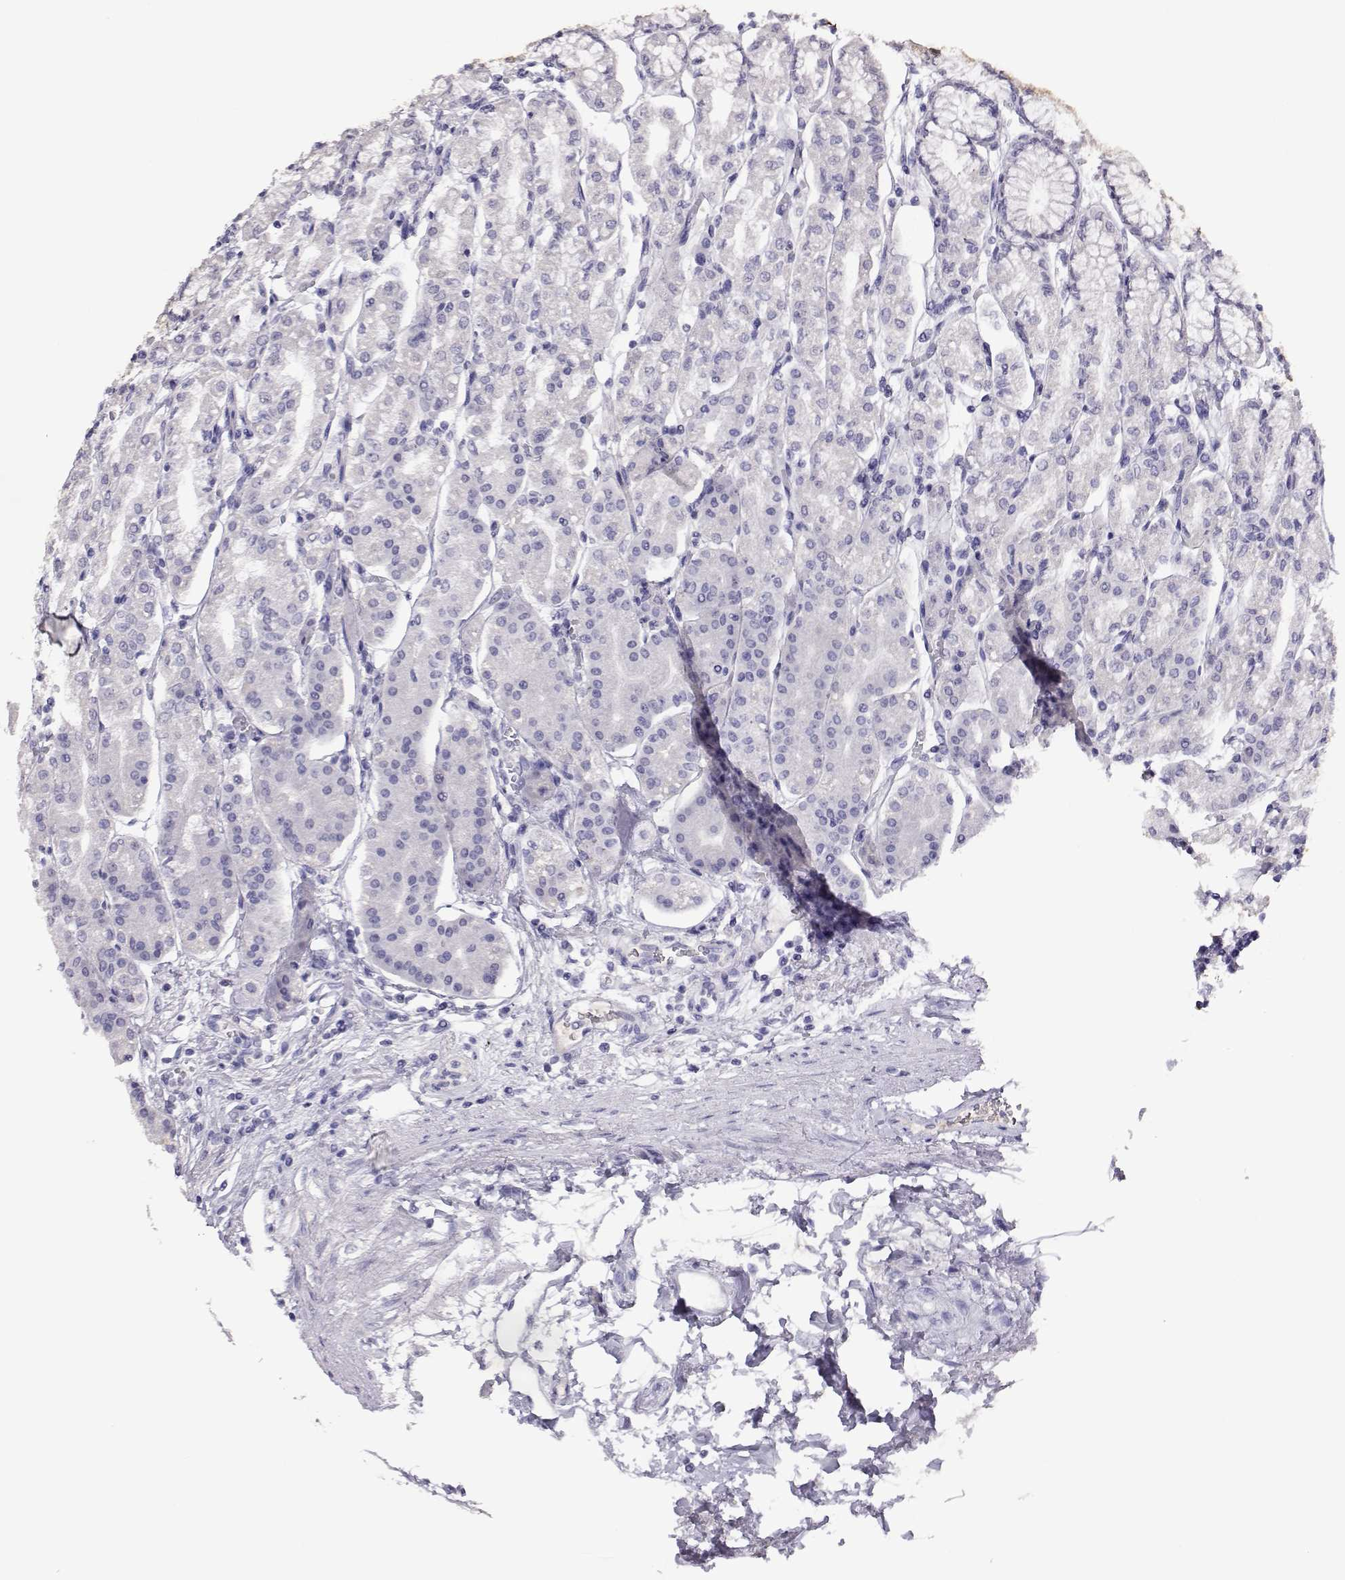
{"staining": {"intensity": "negative", "quantity": "none", "location": "none"}, "tissue": "stomach", "cell_type": "Glandular cells", "image_type": "normal", "snomed": [{"axis": "morphology", "description": "Normal tissue, NOS"}, {"axis": "topography", "description": "Skeletal muscle"}, {"axis": "topography", "description": "Stomach"}], "caption": "IHC micrograph of unremarkable stomach stained for a protein (brown), which exhibits no staining in glandular cells.", "gene": "PMCH", "patient": {"sex": "female", "age": 57}}